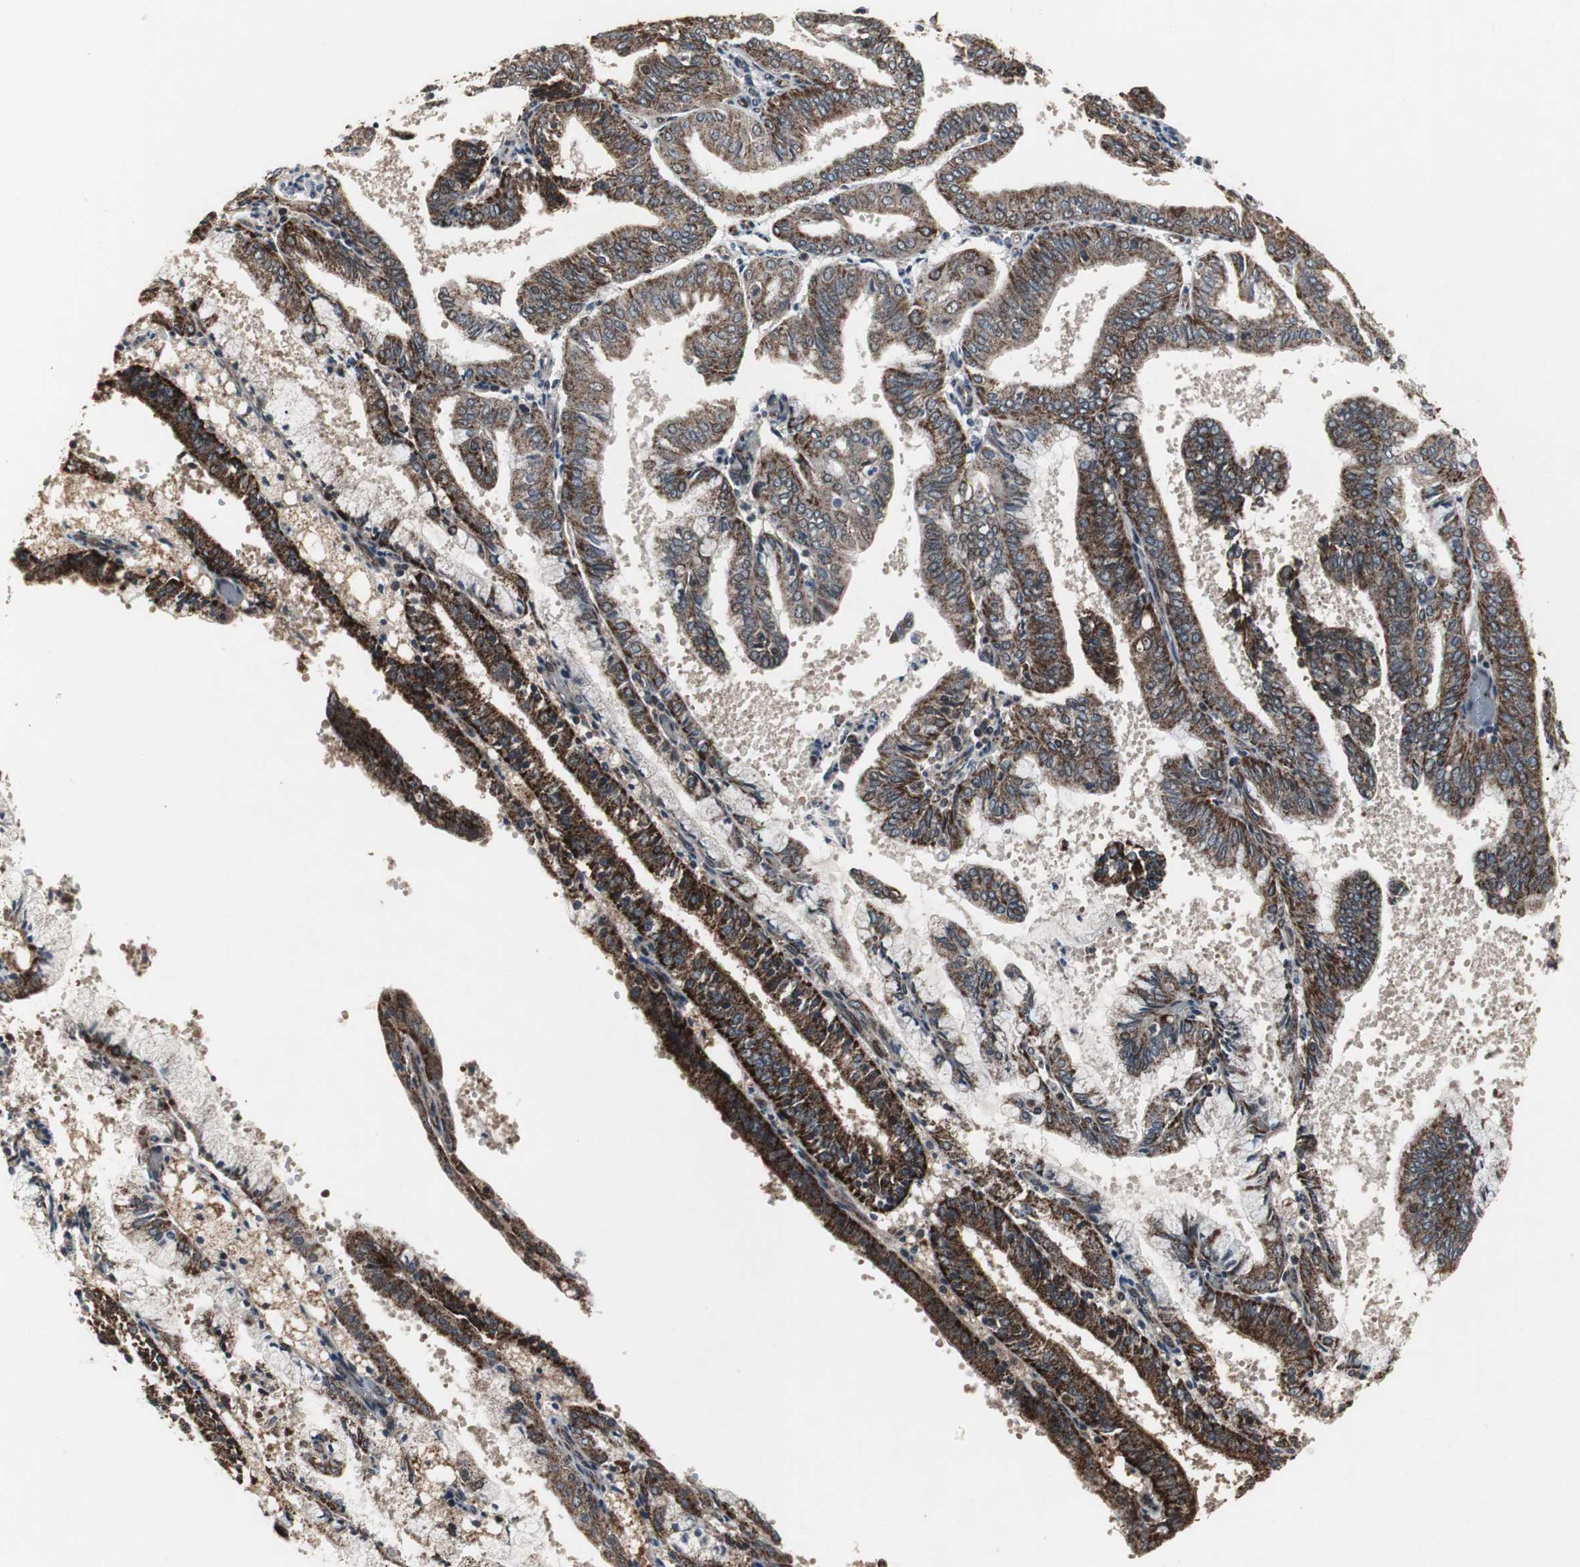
{"staining": {"intensity": "strong", "quantity": ">75%", "location": "cytoplasmic/membranous"}, "tissue": "endometrial cancer", "cell_type": "Tumor cells", "image_type": "cancer", "snomed": [{"axis": "morphology", "description": "Adenocarcinoma, NOS"}, {"axis": "topography", "description": "Endometrium"}], "caption": "Immunohistochemistry image of neoplastic tissue: human endometrial adenocarcinoma stained using immunohistochemistry (IHC) reveals high levels of strong protein expression localized specifically in the cytoplasmic/membranous of tumor cells, appearing as a cytoplasmic/membranous brown color.", "gene": "MRPL40", "patient": {"sex": "female", "age": 63}}